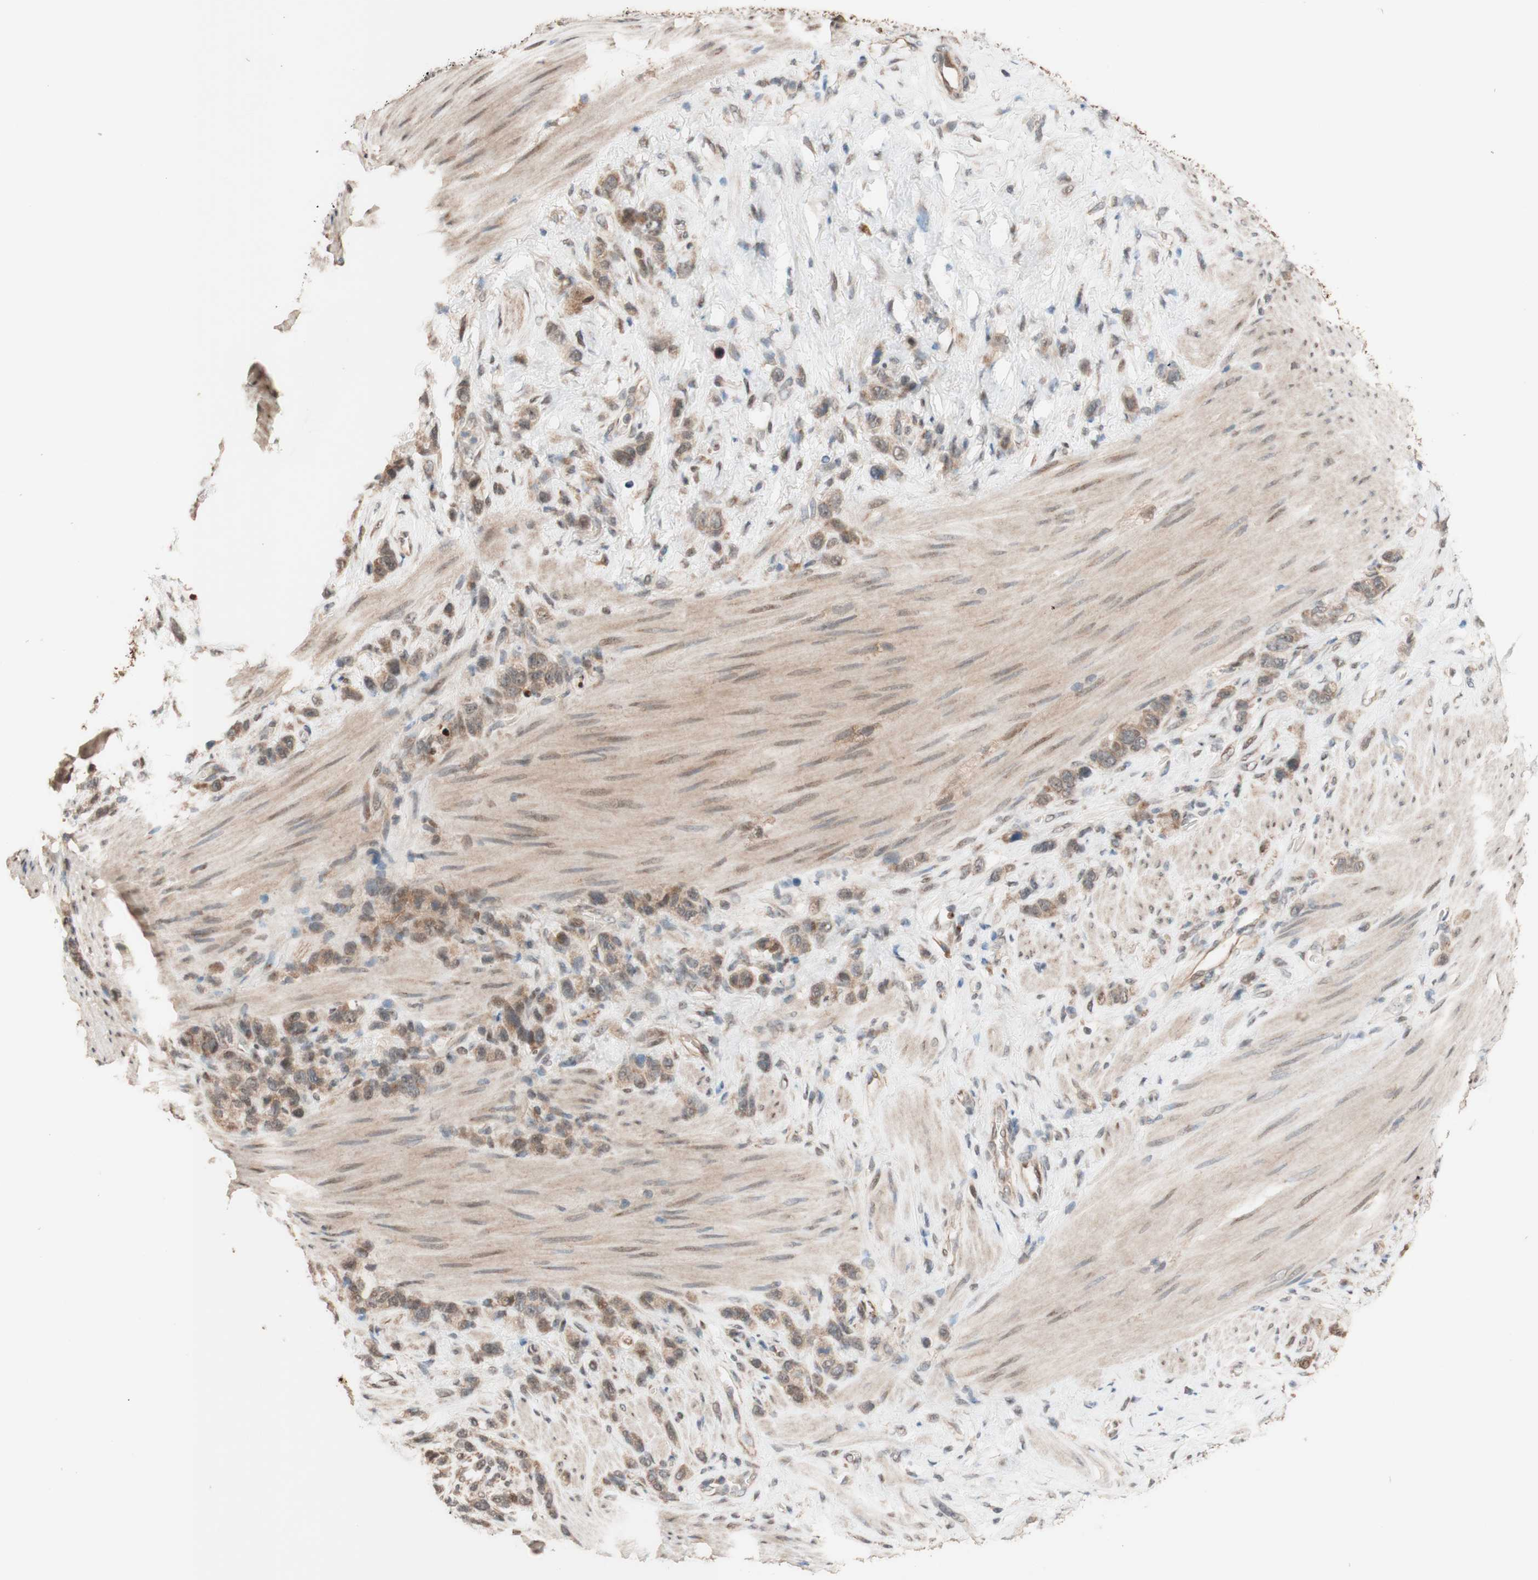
{"staining": {"intensity": "moderate", "quantity": ">75%", "location": "cytoplasmic/membranous"}, "tissue": "stomach cancer", "cell_type": "Tumor cells", "image_type": "cancer", "snomed": [{"axis": "morphology", "description": "Adenocarcinoma, NOS"}, {"axis": "morphology", "description": "Adenocarcinoma, High grade"}, {"axis": "topography", "description": "Stomach, upper"}, {"axis": "topography", "description": "Stomach, lower"}], "caption": "IHC photomicrograph of neoplastic tissue: human stomach adenocarcinoma stained using immunohistochemistry (IHC) shows medium levels of moderate protein expression localized specifically in the cytoplasmic/membranous of tumor cells, appearing as a cytoplasmic/membranous brown color.", "gene": "CCNC", "patient": {"sex": "female", "age": 65}}